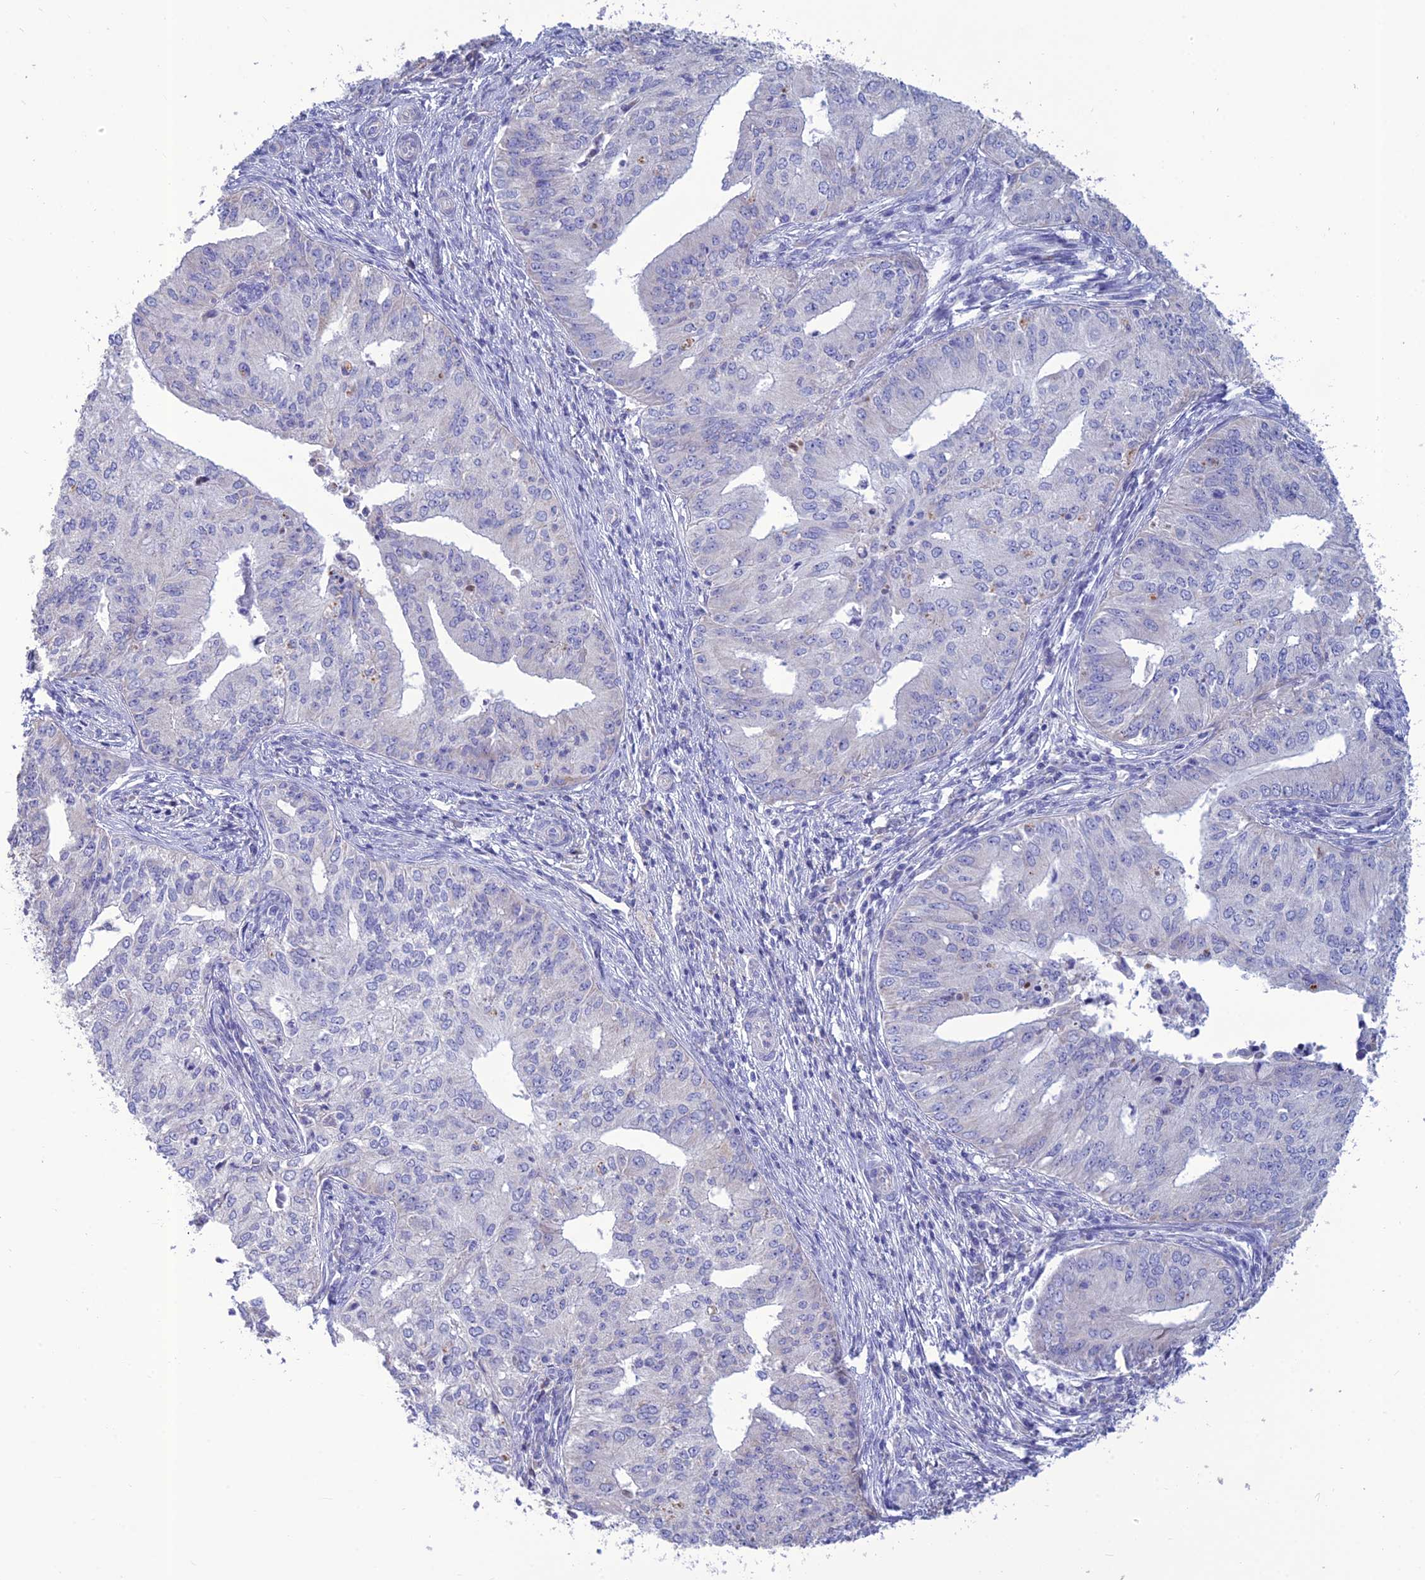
{"staining": {"intensity": "negative", "quantity": "none", "location": "none"}, "tissue": "endometrial cancer", "cell_type": "Tumor cells", "image_type": "cancer", "snomed": [{"axis": "morphology", "description": "Adenocarcinoma, NOS"}, {"axis": "topography", "description": "Endometrium"}], "caption": "A high-resolution micrograph shows IHC staining of endometrial adenocarcinoma, which exhibits no significant positivity in tumor cells.", "gene": "BHMT2", "patient": {"sex": "female", "age": 50}}